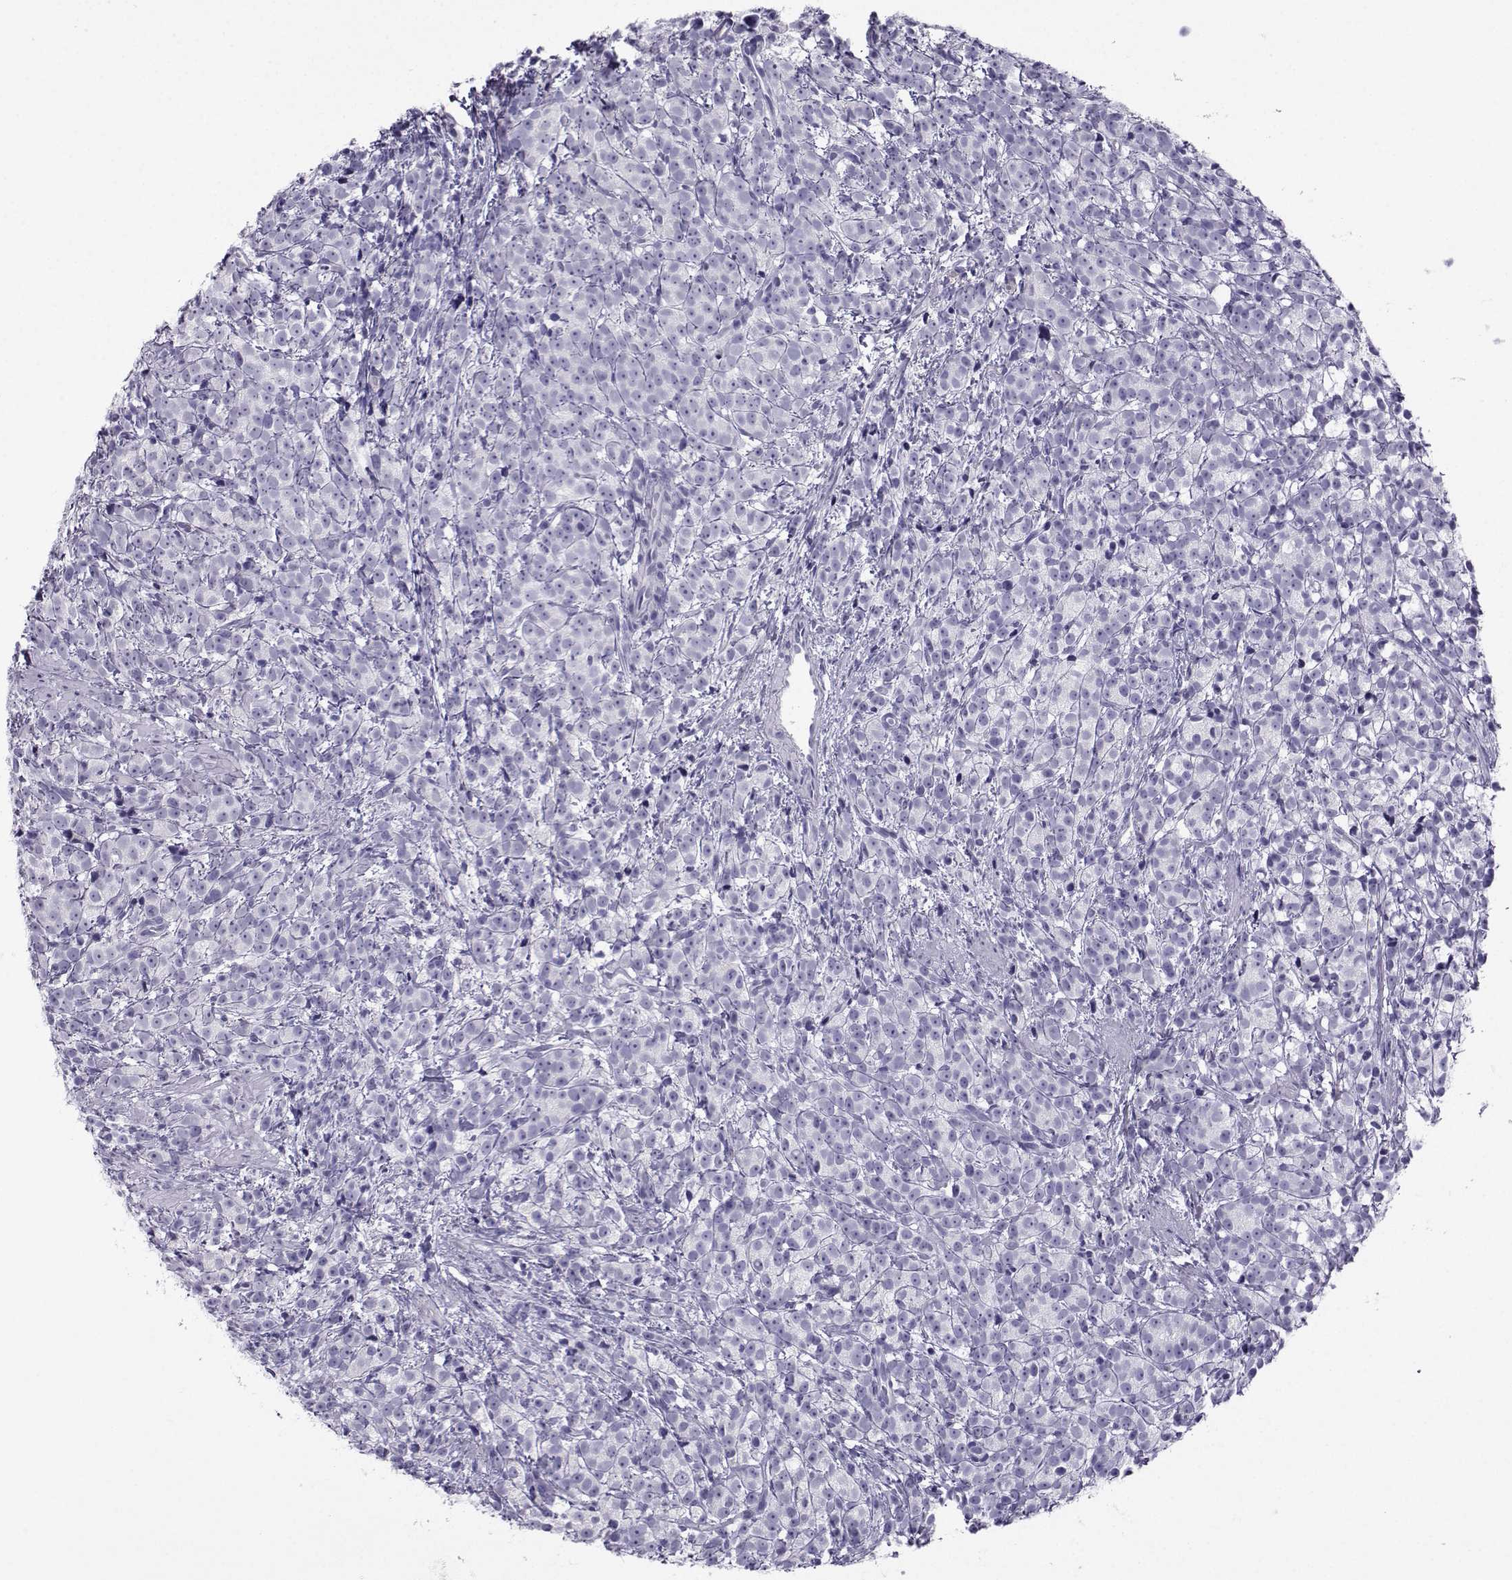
{"staining": {"intensity": "negative", "quantity": "none", "location": "none"}, "tissue": "prostate cancer", "cell_type": "Tumor cells", "image_type": "cancer", "snomed": [{"axis": "morphology", "description": "Adenocarcinoma, High grade"}, {"axis": "topography", "description": "Prostate"}], "caption": "The histopathology image reveals no significant expression in tumor cells of prostate cancer (high-grade adenocarcinoma).", "gene": "ARMC2", "patient": {"sex": "male", "age": 53}}